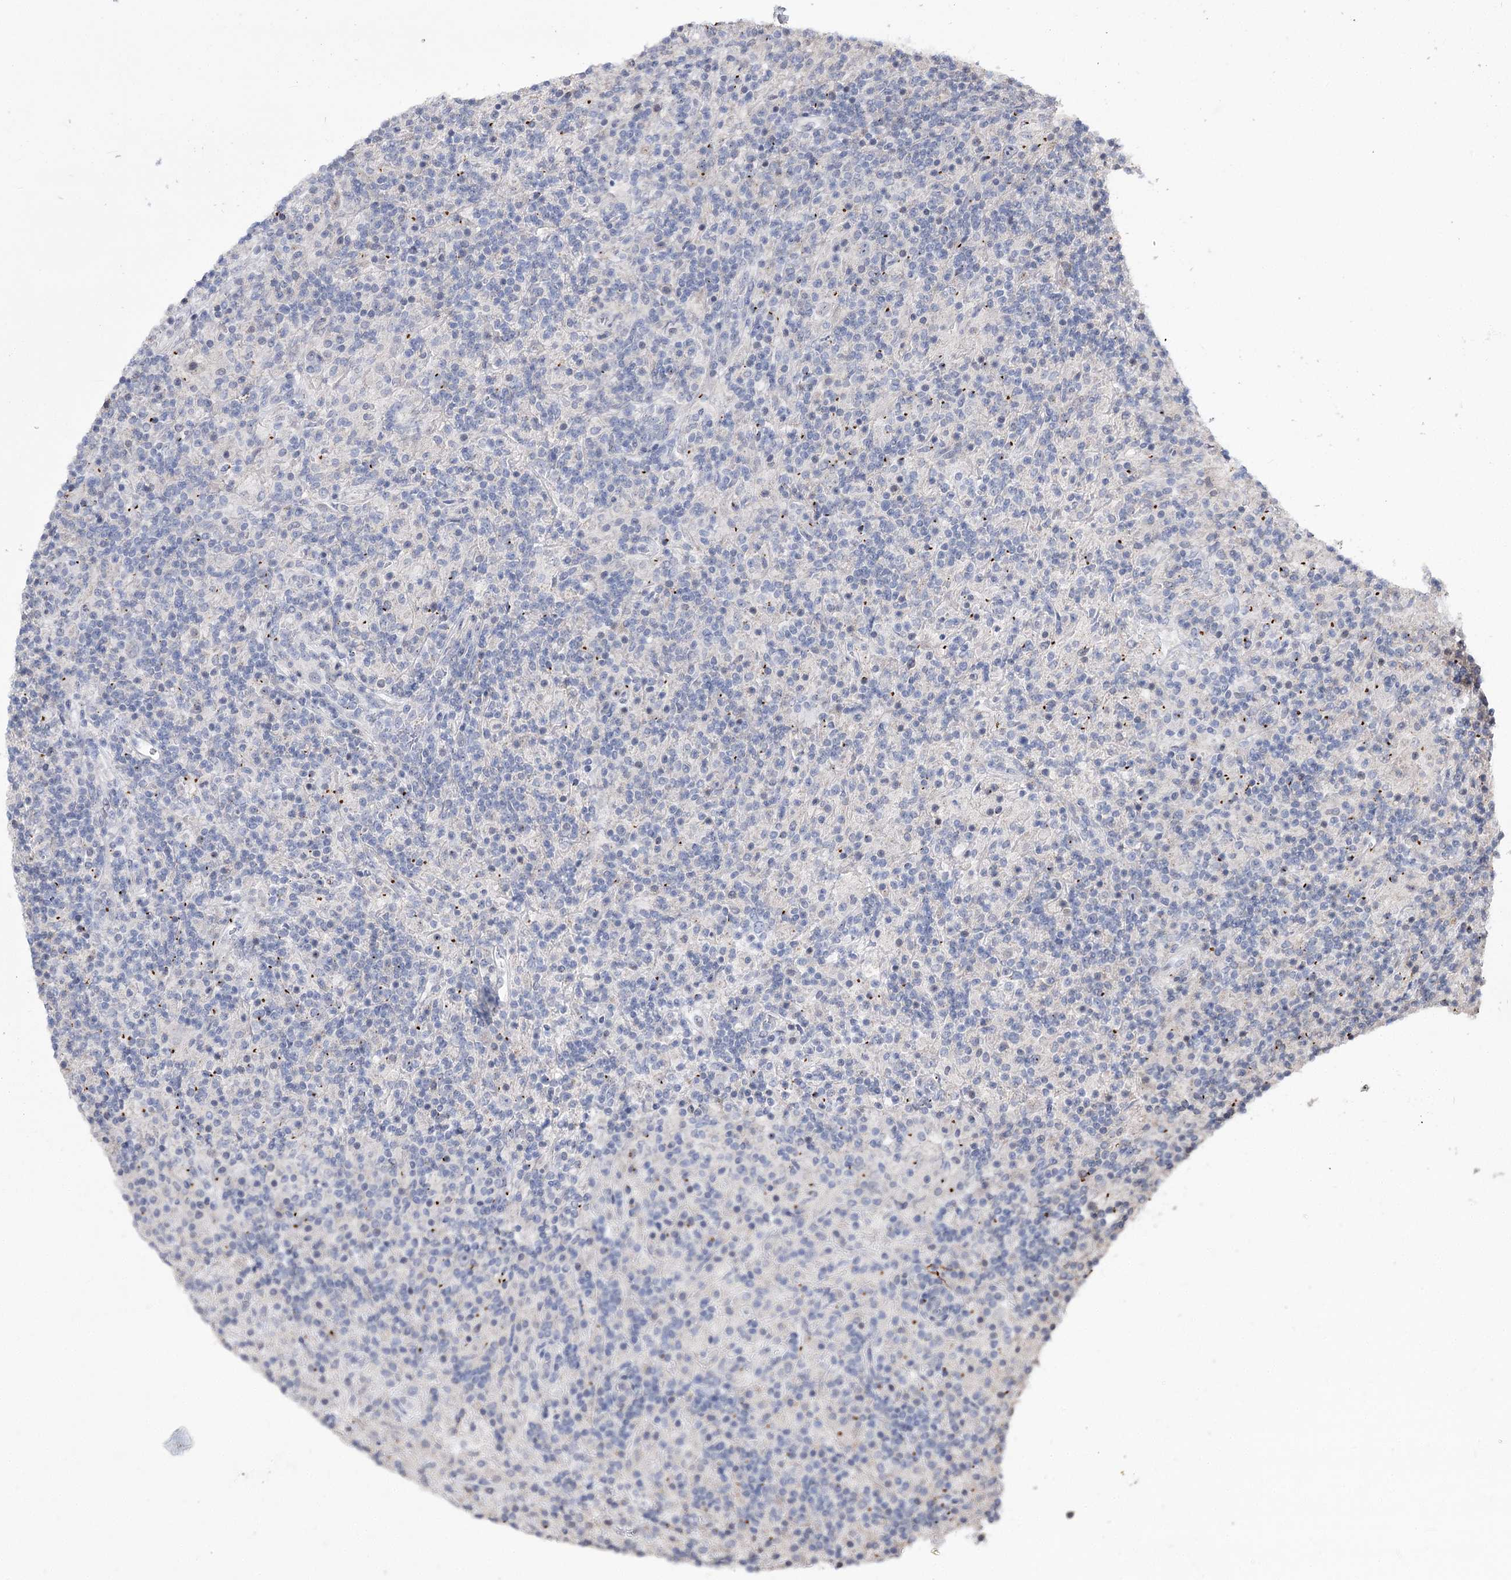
{"staining": {"intensity": "negative", "quantity": "none", "location": "none"}, "tissue": "lymphoma", "cell_type": "Tumor cells", "image_type": "cancer", "snomed": [{"axis": "morphology", "description": "Hodgkin's disease, NOS"}, {"axis": "topography", "description": "Lymph node"}], "caption": "IHC of lymphoma exhibits no expression in tumor cells.", "gene": "ATP10B", "patient": {"sex": "male", "age": 70}}